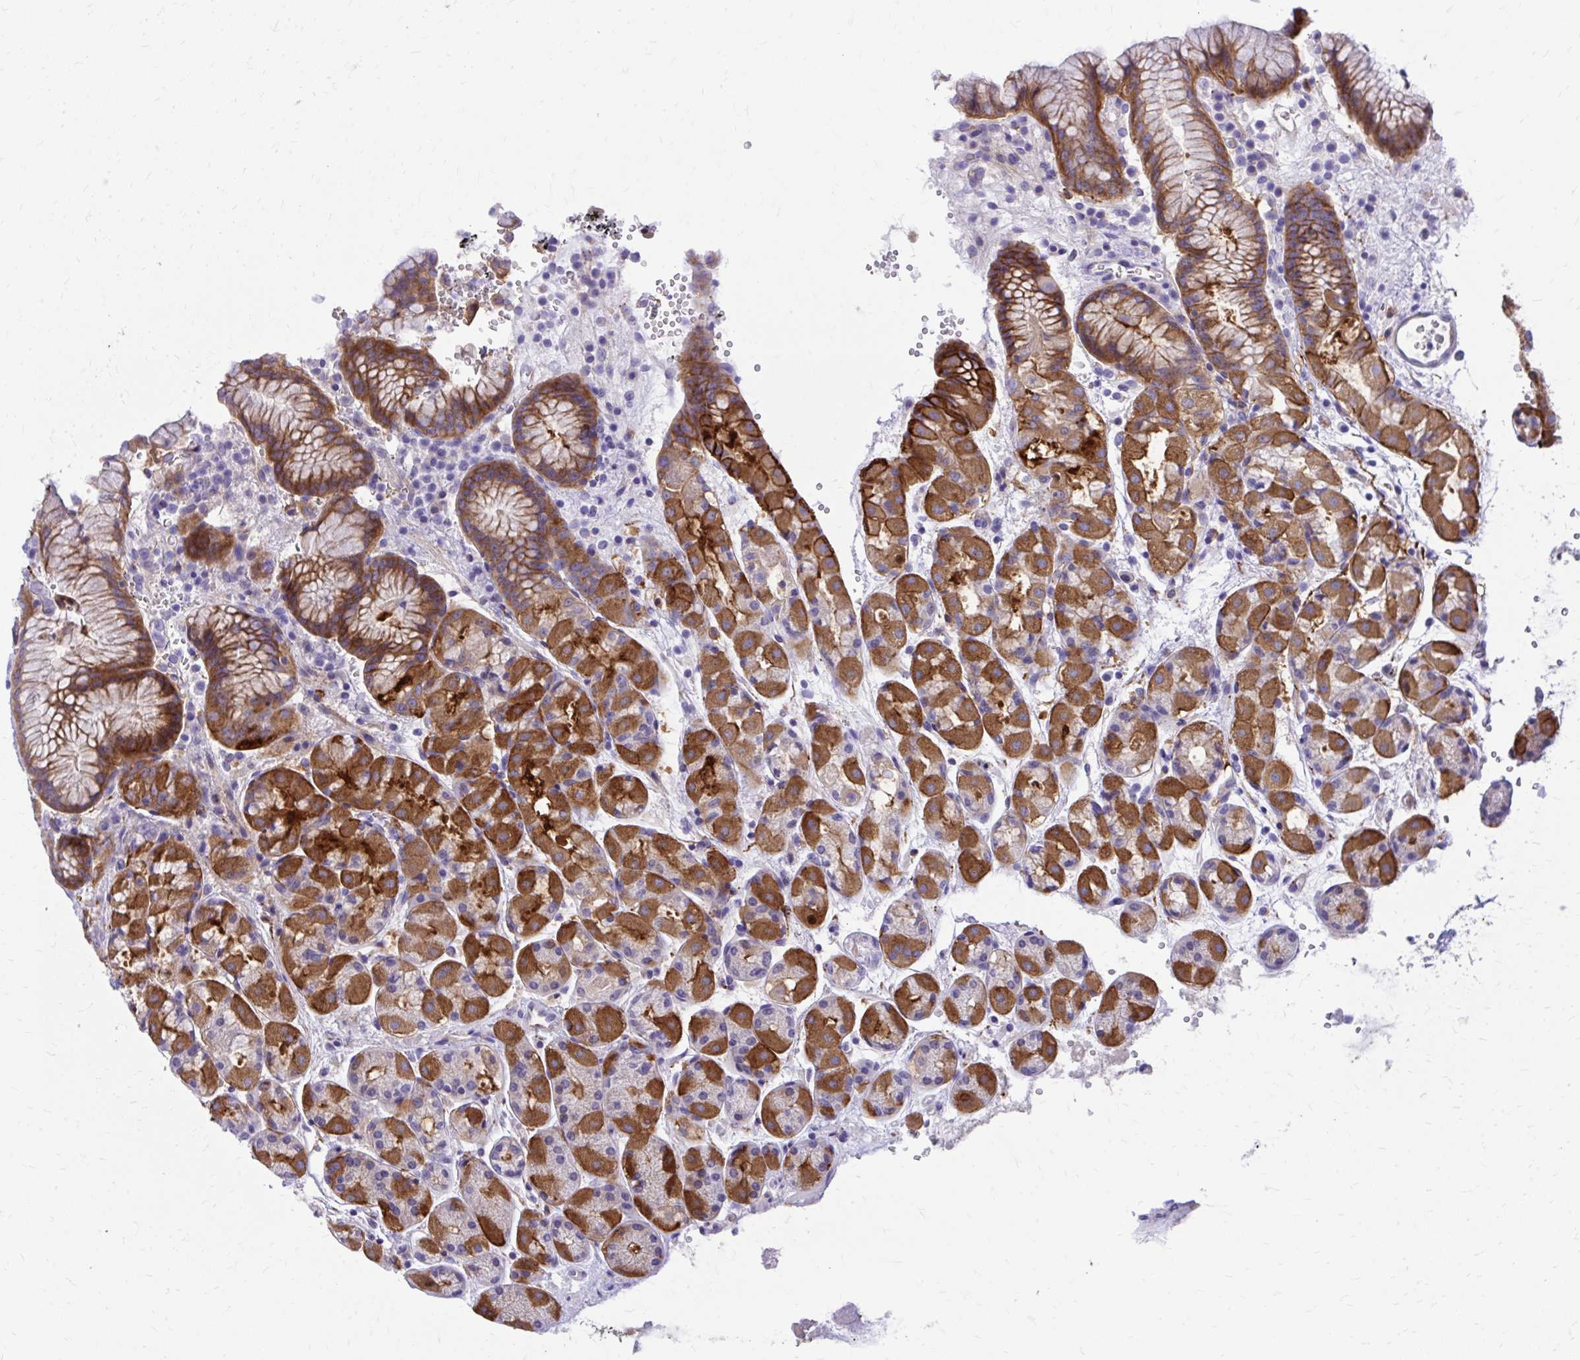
{"staining": {"intensity": "strong", "quantity": "25%-75%", "location": "cytoplasmic/membranous"}, "tissue": "stomach", "cell_type": "Glandular cells", "image_type": "normal", "snomed": [{"axis": "morphology", "description": "Normal tissue, NOS"}, {"axis": "topography", "description": "Stomach"}, {"axis": "topography", "description": "Stomach, lower"}], "caption": "Human stomach stained with a brown dye reveals strong cytoplasmic/membranous positive expression in approximately 25%-75% of glandular cells.", "gene": "EPB41L1", "patient": {"sex": "female", "age": 56}}